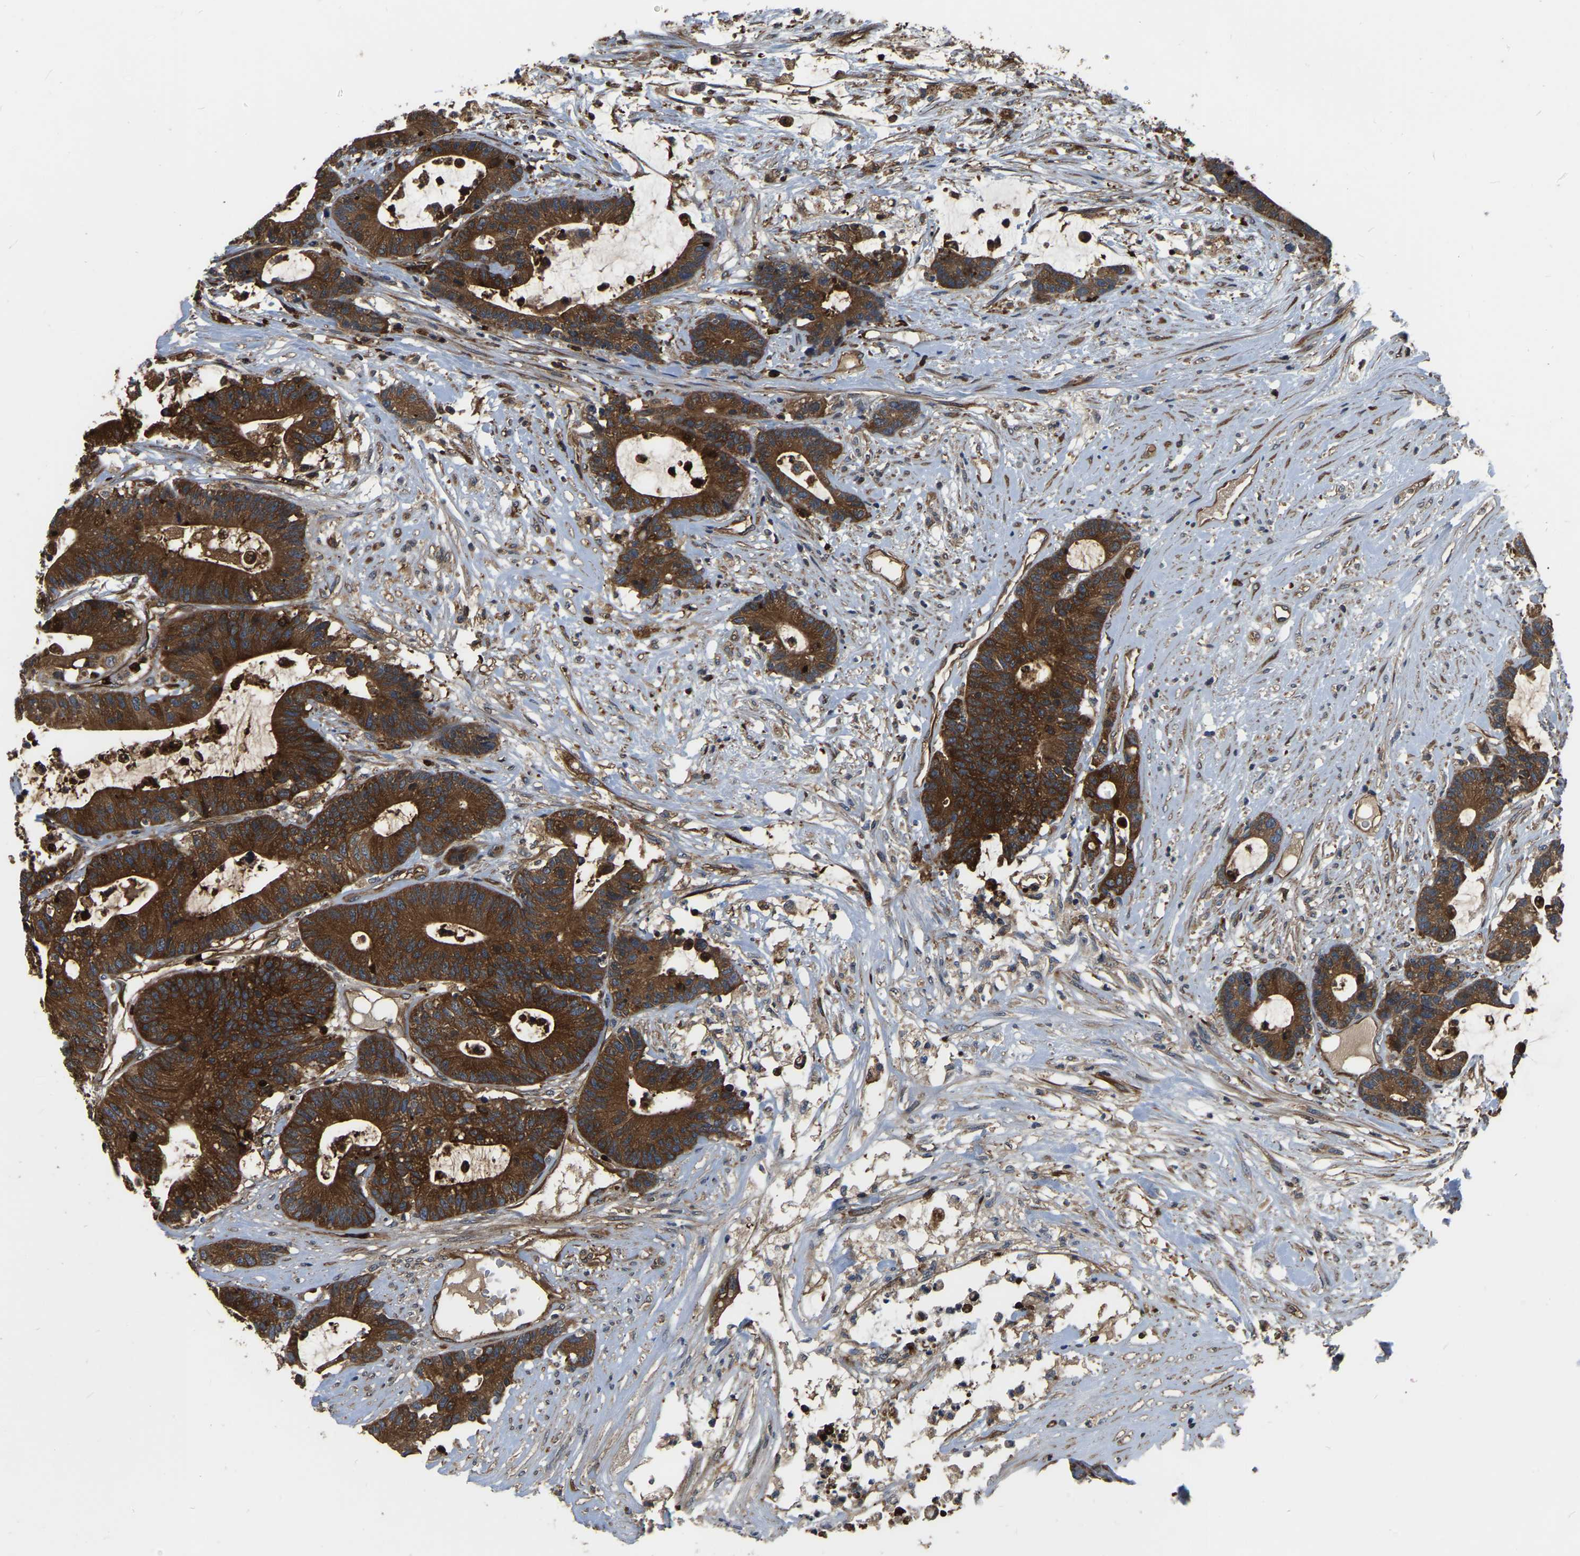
{"staining": {"intensity": "strong", "quantity": ">75%", "location": "cytoplasmic/membranous"}, "tissue": "colorectal cancer", "cell_type": "Tumor cells", "image_type": "cancer", "snomed": [{"axis": "morphology", "description": "Adenocarcinoma, NOS"}, {"axis": "topography", "description": "Colon"}], "caption": "Colorectal cancer (adenocarcinoma) stained for a protein displays strong cytoplasmic/membranous positivity in tumor cells.", "gene": "GARS1", "patient": {"sex": "female", "age": 84}}